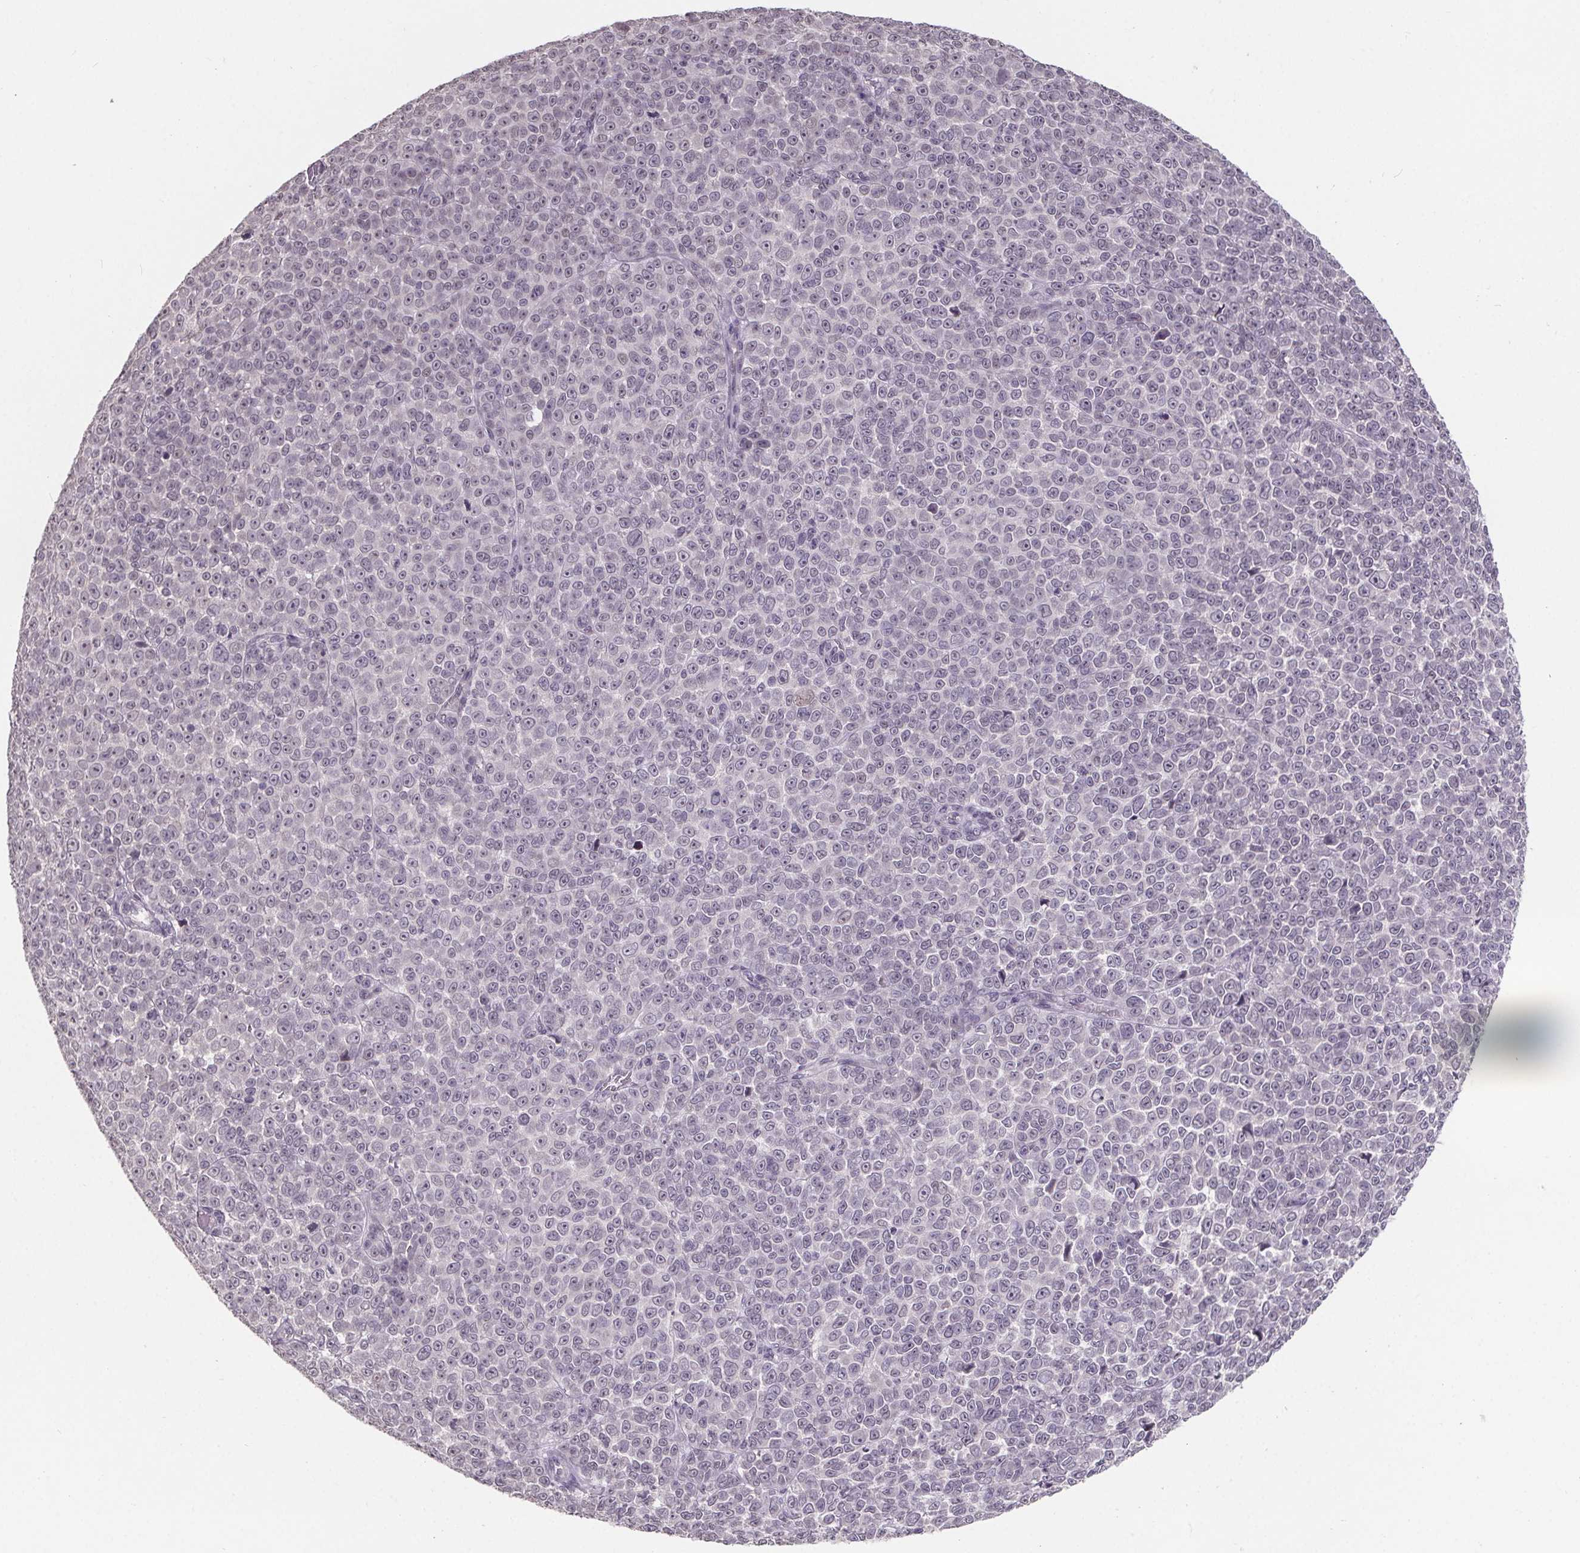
{"staining": {"intensity": "negative", "quantity": "none", "location": "none"}, "tissue": "melanoma", "cell_type": "Tumor cells", "image_type": "cancer", "snomed": [{"axis": "morphology", "description": "Malignant melanoma, NOS"}, {"axis": "topography", "description": "Skin"}], "caption": "A photomicrograph of malignant melanoma stained for a protein demonstrates no brown staining in tumor cells.", "gene": "NKX6-1", "patient": {"sex": "female", "age": 95}}